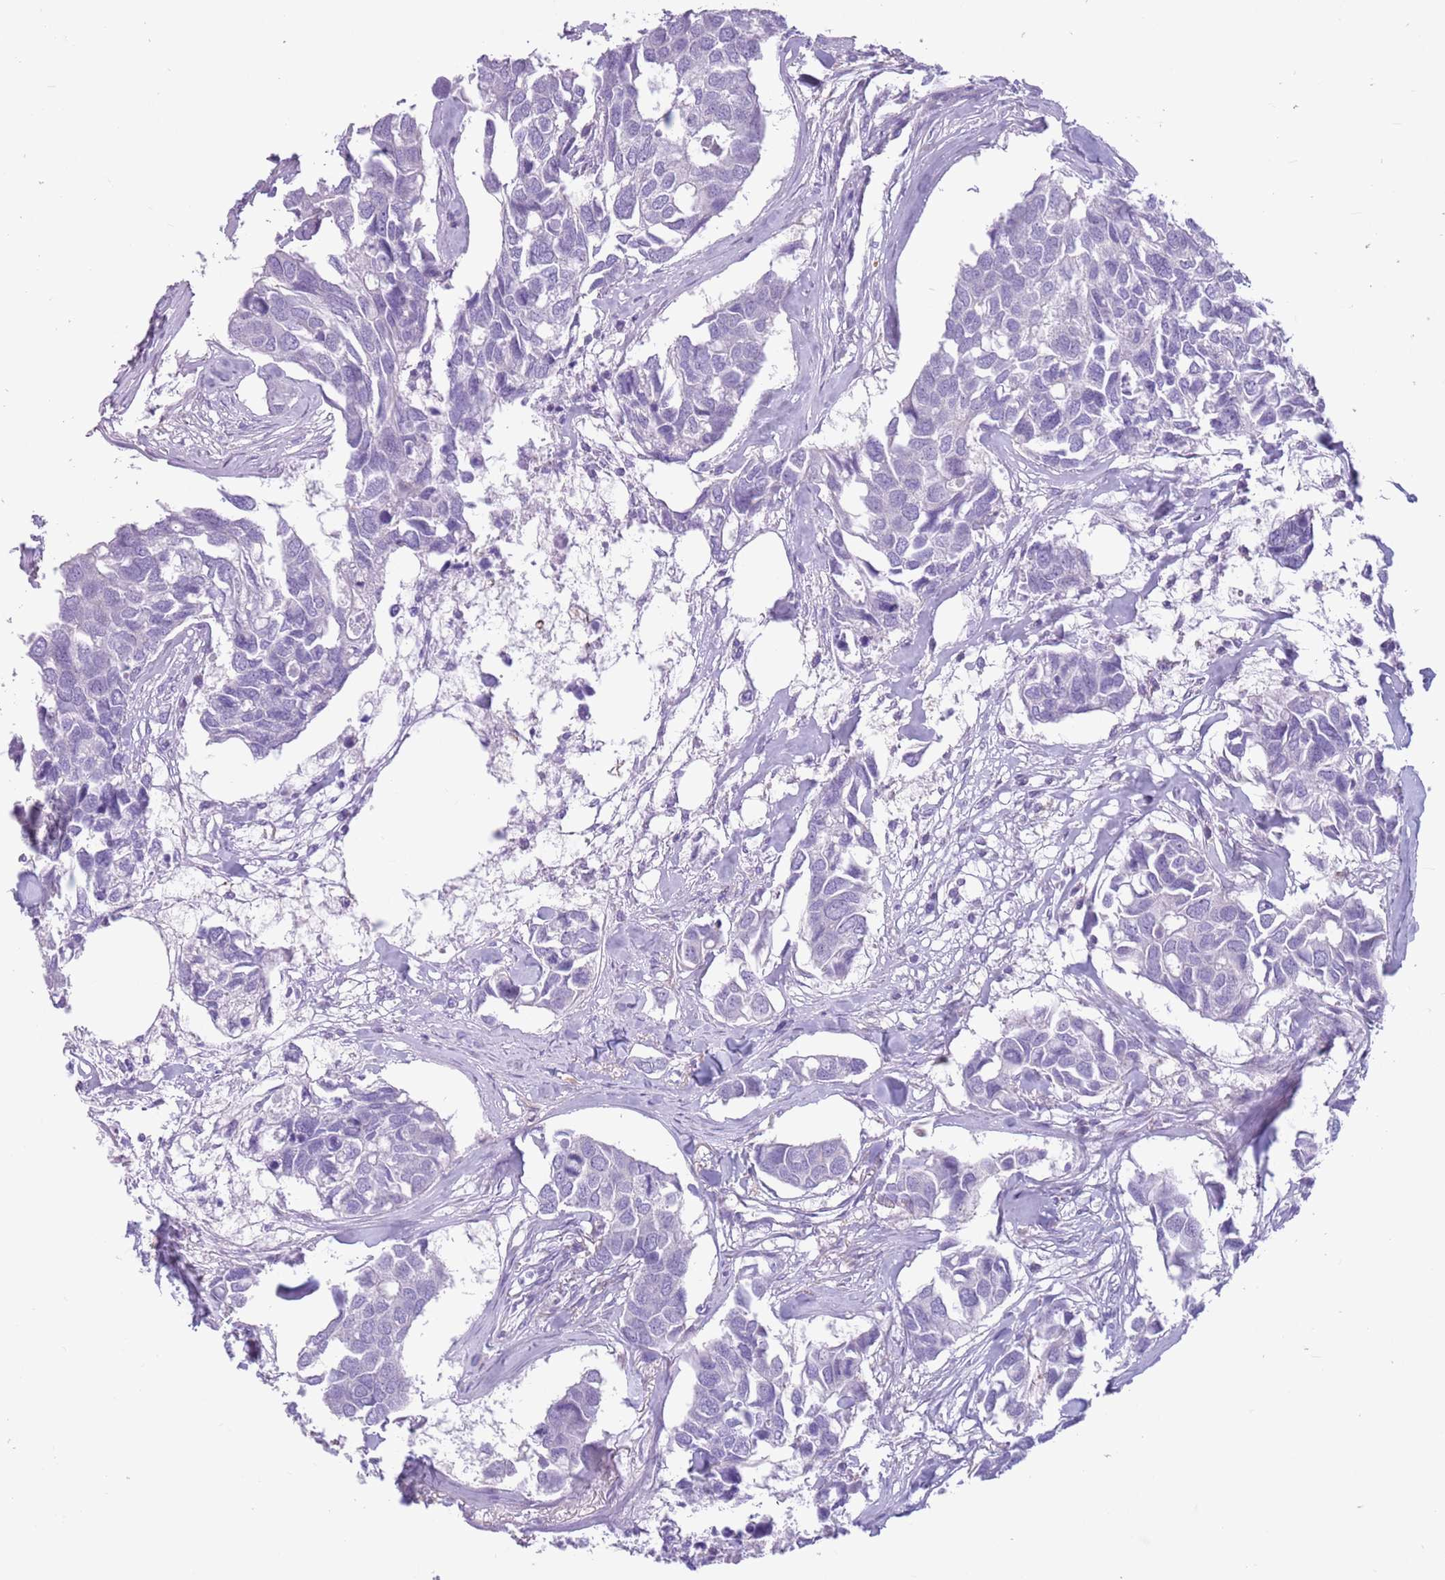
{"staining": {"intensity": "negative", "quantity": "none", "location": "none"}, "tissue": "breast cancer", "cell_type": "Tumor cells", "image_type": "cancer", "snomed": [{"axis": "morphology", "description": "Duct carcinoma"}, {"axis": "topography", "description": "Breast"}], "caption": "Tumor cells show no significant protein positivity in breast cancer (invasive ductal carcinoma). (IHC, brightfield microscopy, high magnification).", "gene": "SNX6", "patient": {"sex": "female", "age": 83}}